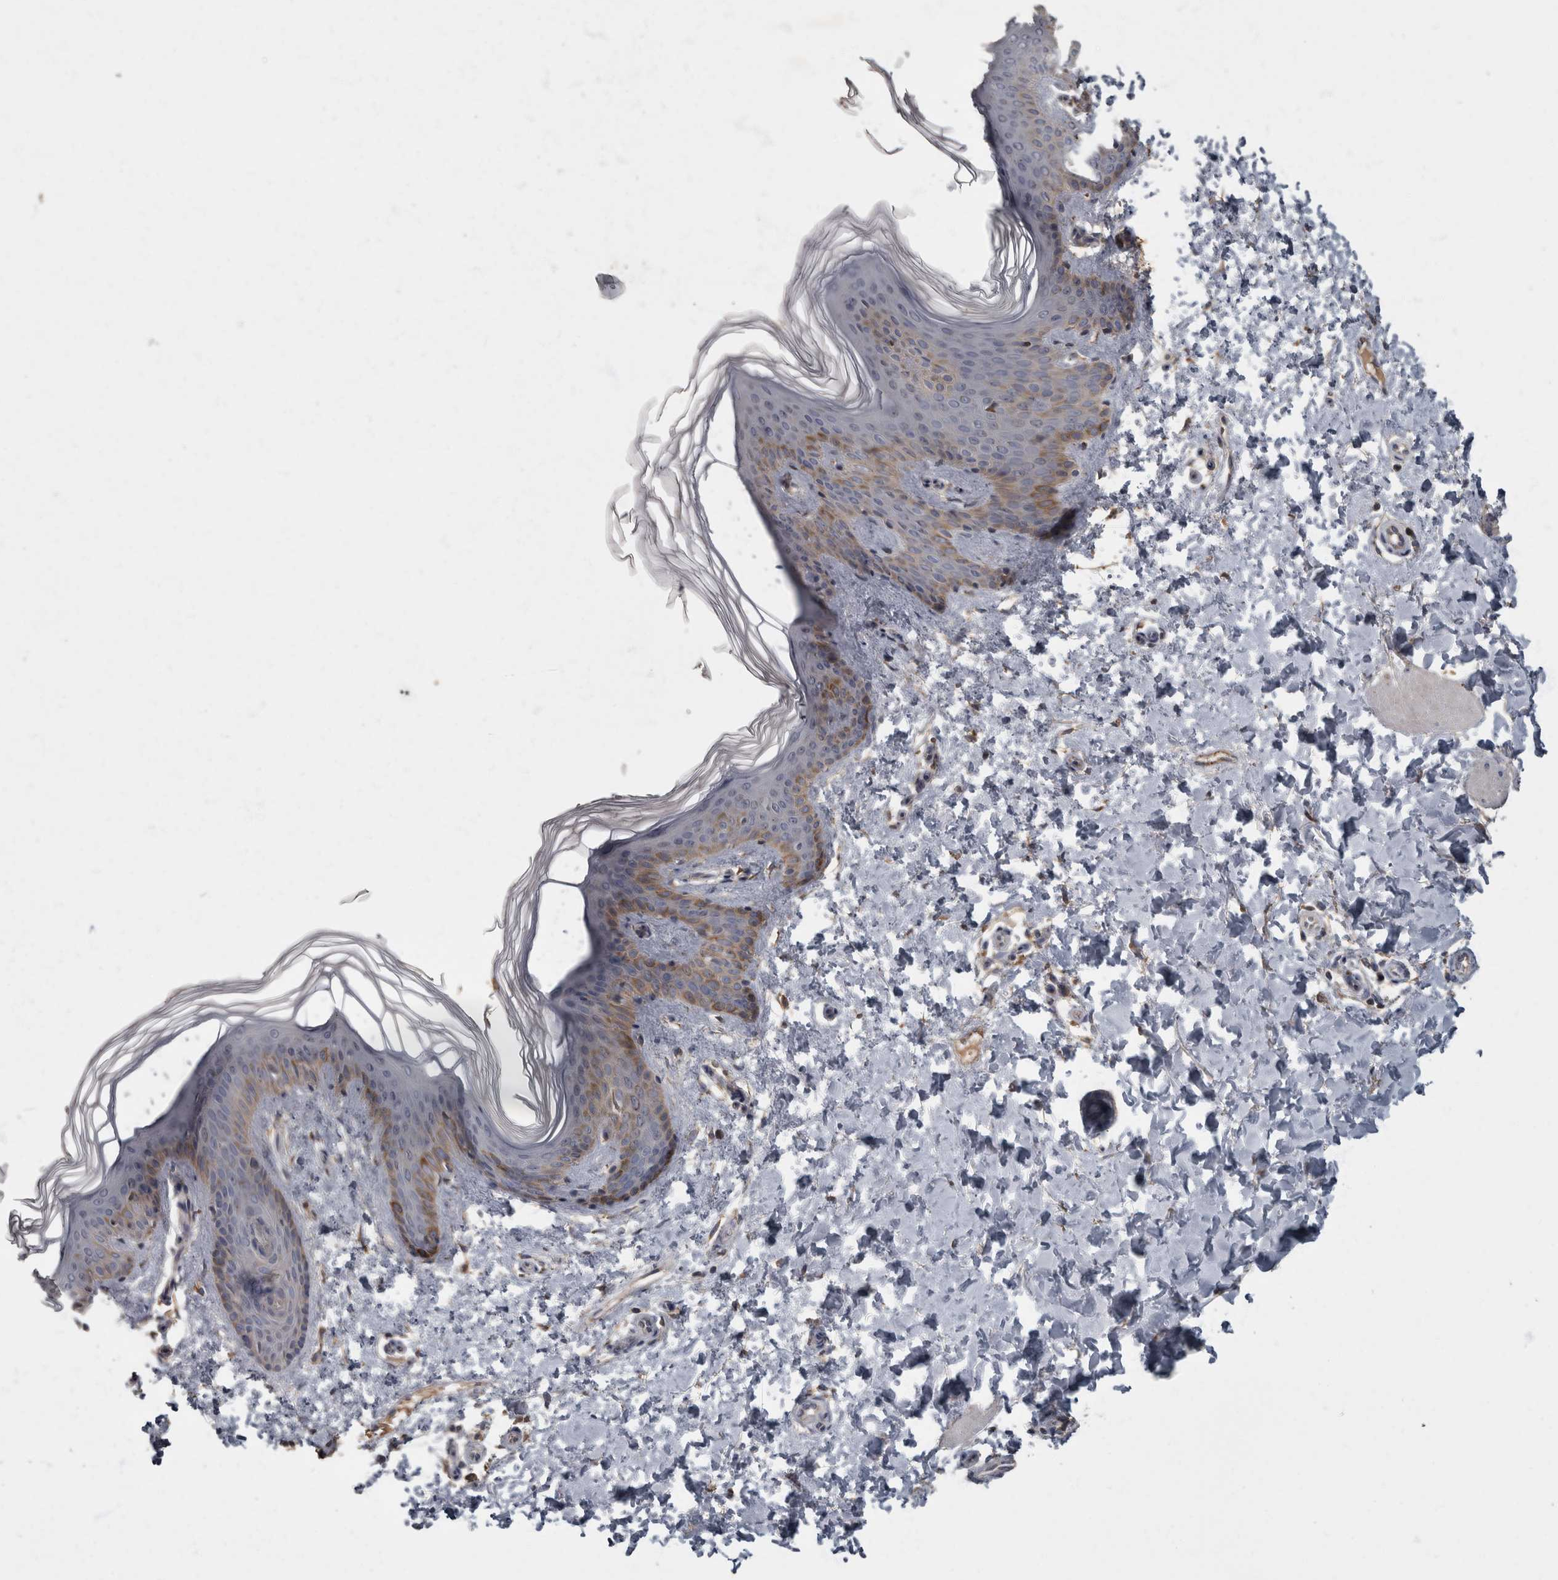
{"staining": {"intensity": "negative", "quantity": "none", "location": "none"}, "tissue": "skin", "cell_type": "Fibroblasts", "image_type": "normal", "snomed": [{"axis": "morphology", "description": "Normal tissue, NOS"}, {"axis": "morphology", "description": "Neoplasm, benign, NOS"}, {"axis": "topography", "description": "Skin"}, {"axis": "topography", "description": "Soft tissue"}], "caption": "This is a micrograph of IHC staining of benign skin, which shows no expression in fibroblasts.", "gene": "PPP1R3C", "patient": {"sex": "male", "age": 26}}